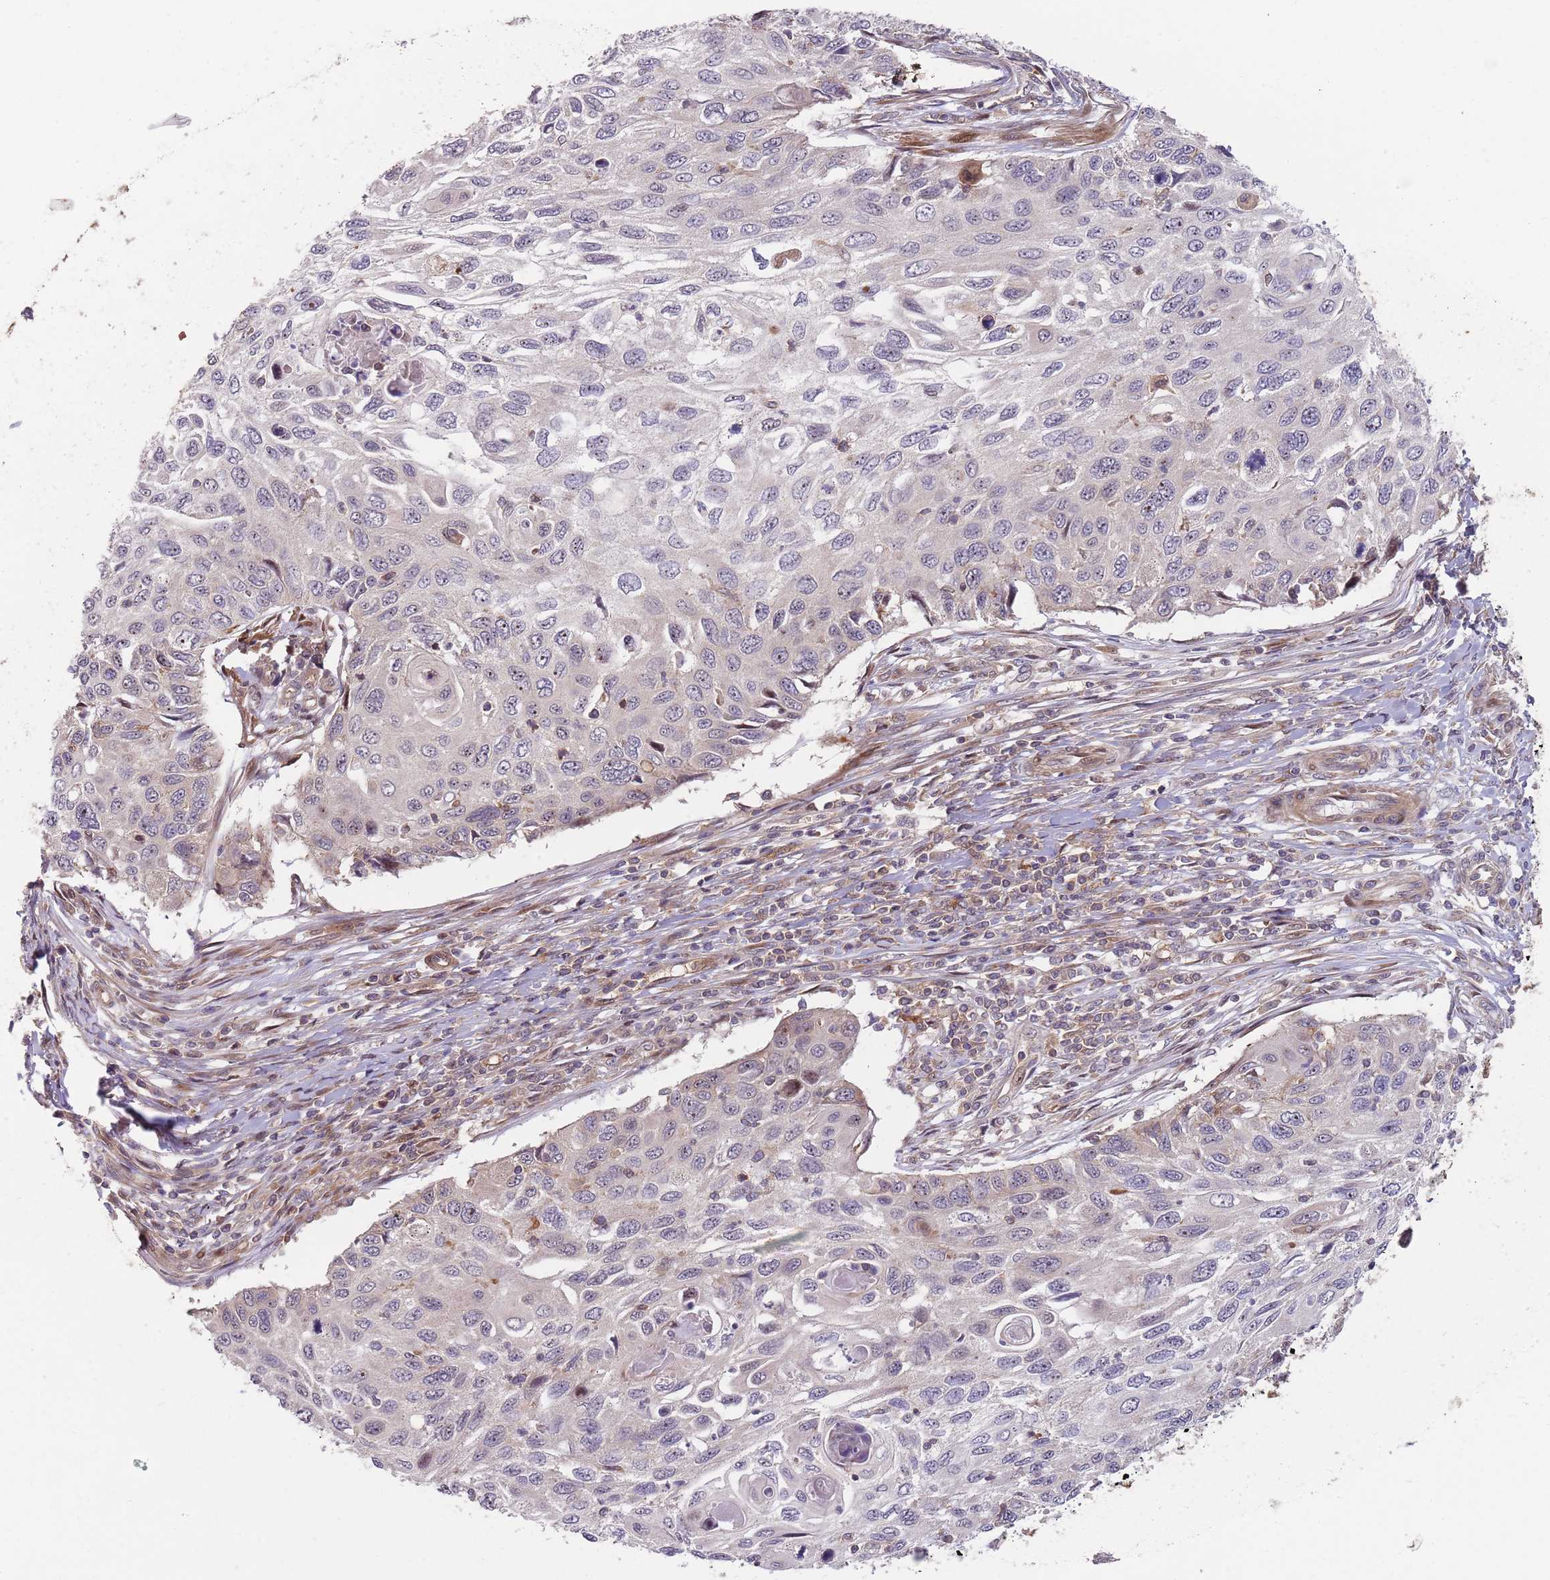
{"staining": {"intensity": "negative", "quantity": "none", "location": "none"}, "tissue": "cervical cancer", "cell_type": "Tumor cells", "image_type": "cancer", "snomed": [{"axis": "morphology", "description": "Squamous cell carcinoma, NOS"}, {"axis": "topography", "description": "Cervix"}], "caption": "IHC of human squamous cell carcinoma (cervical) displays no expression in tumor cells.", "gene": "GGA1", "patient": {"sex": "female", "age": 70}}